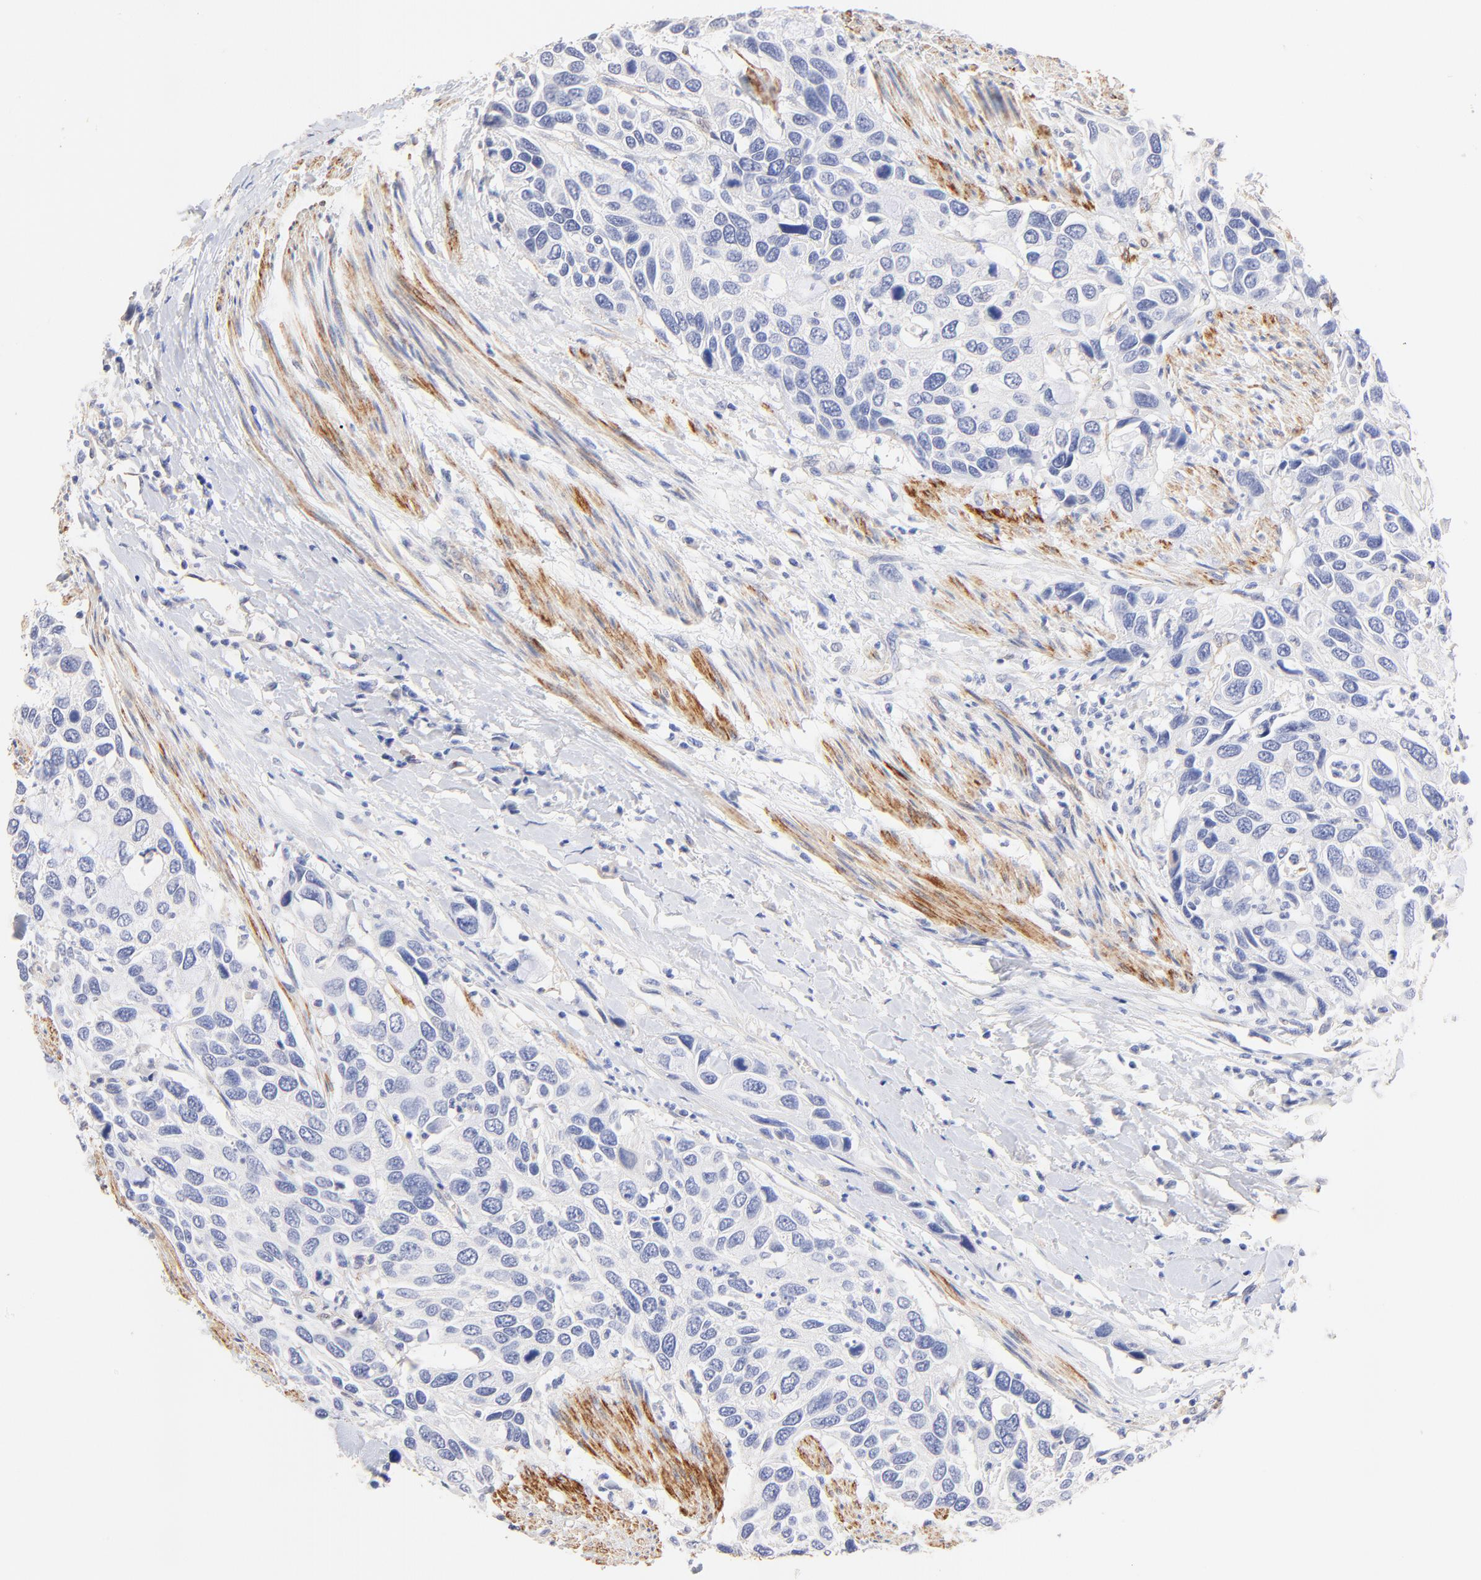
{"staining": {"intensity": "negative", "quantity": "none", "location": "none"}, "tissue": "urothelial cancer", "cell_type": "Tumor cells", "image_type": "cancer", "snomed": [{"axis": "morphology", "description": "Urothelial carcinoma, High grade"}, {"axis": "topography", "description": "Urinary bladder"}], "caption": "Immunohistochemical staining of human urothelial cancer displays no significant positivity in tumor cells. Brightfield microscopy of immunohistochemistry (IHC) stained with DAB (3,3'-diaminobenzidine) (brown) and hematoxylin (blue), captured at high magnification.", "gene": "ACTRT1", "patient": {"sex": "male", "age": 66}}